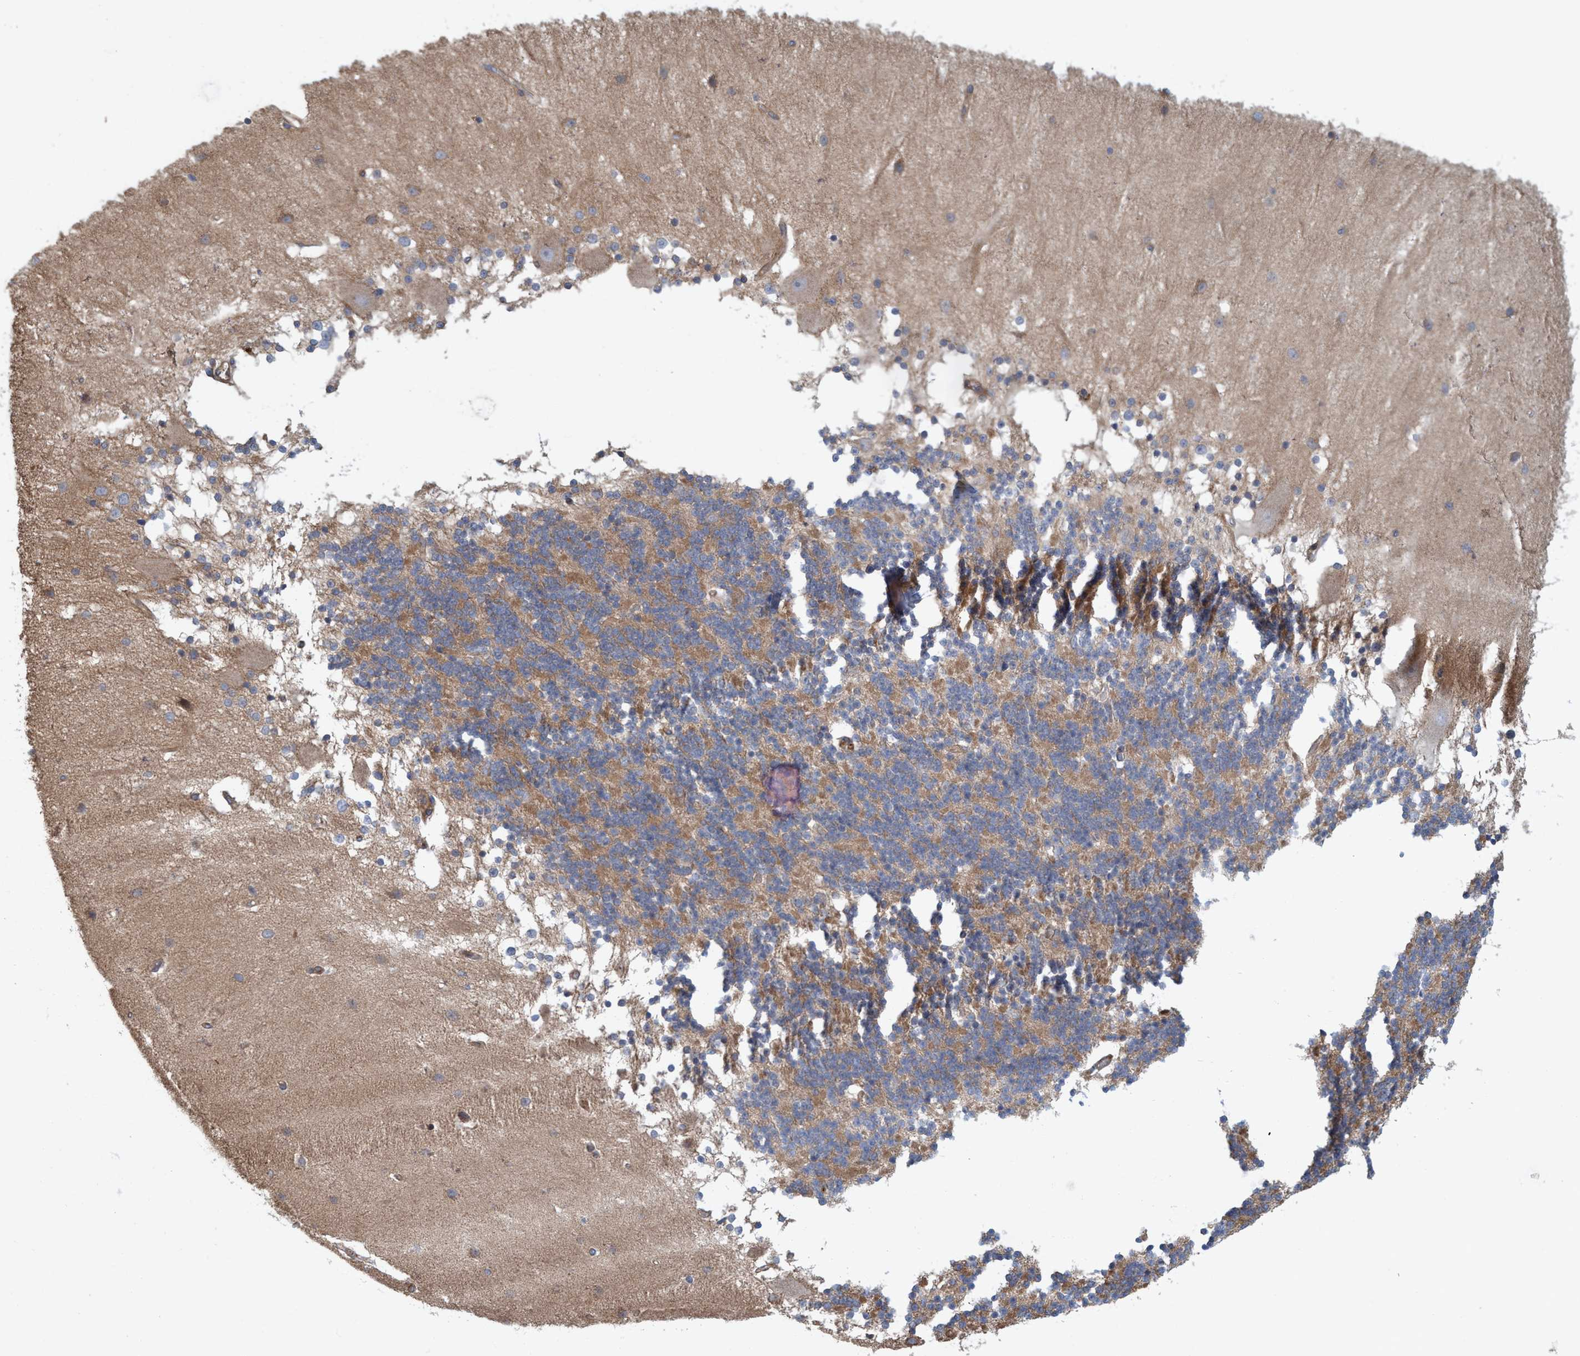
{"staining": {"intensity": "moderate", "quantity": ">75%", "location": "cytoplasmic/membranous"}, "tissue": "cerebellum", "cell_type": "Cells in granular layer", "image_type": "normal", "snomed": [{"axis": "morphology", "description": "Normal tissue, NOS"}, {"axis": "topography", "description": "Cerebellum"}], "caption": "DAB immunohistochemical staining of unremarkable cerebellum displays moderate cytoplasmic/membranous protein expression in about >75% of cells in granular layer. (DAB IHC, brown staining for protein, blue staining for nuclei).", "gene": "SPECC1", "patient": {"sex": "female", "age": 54}}